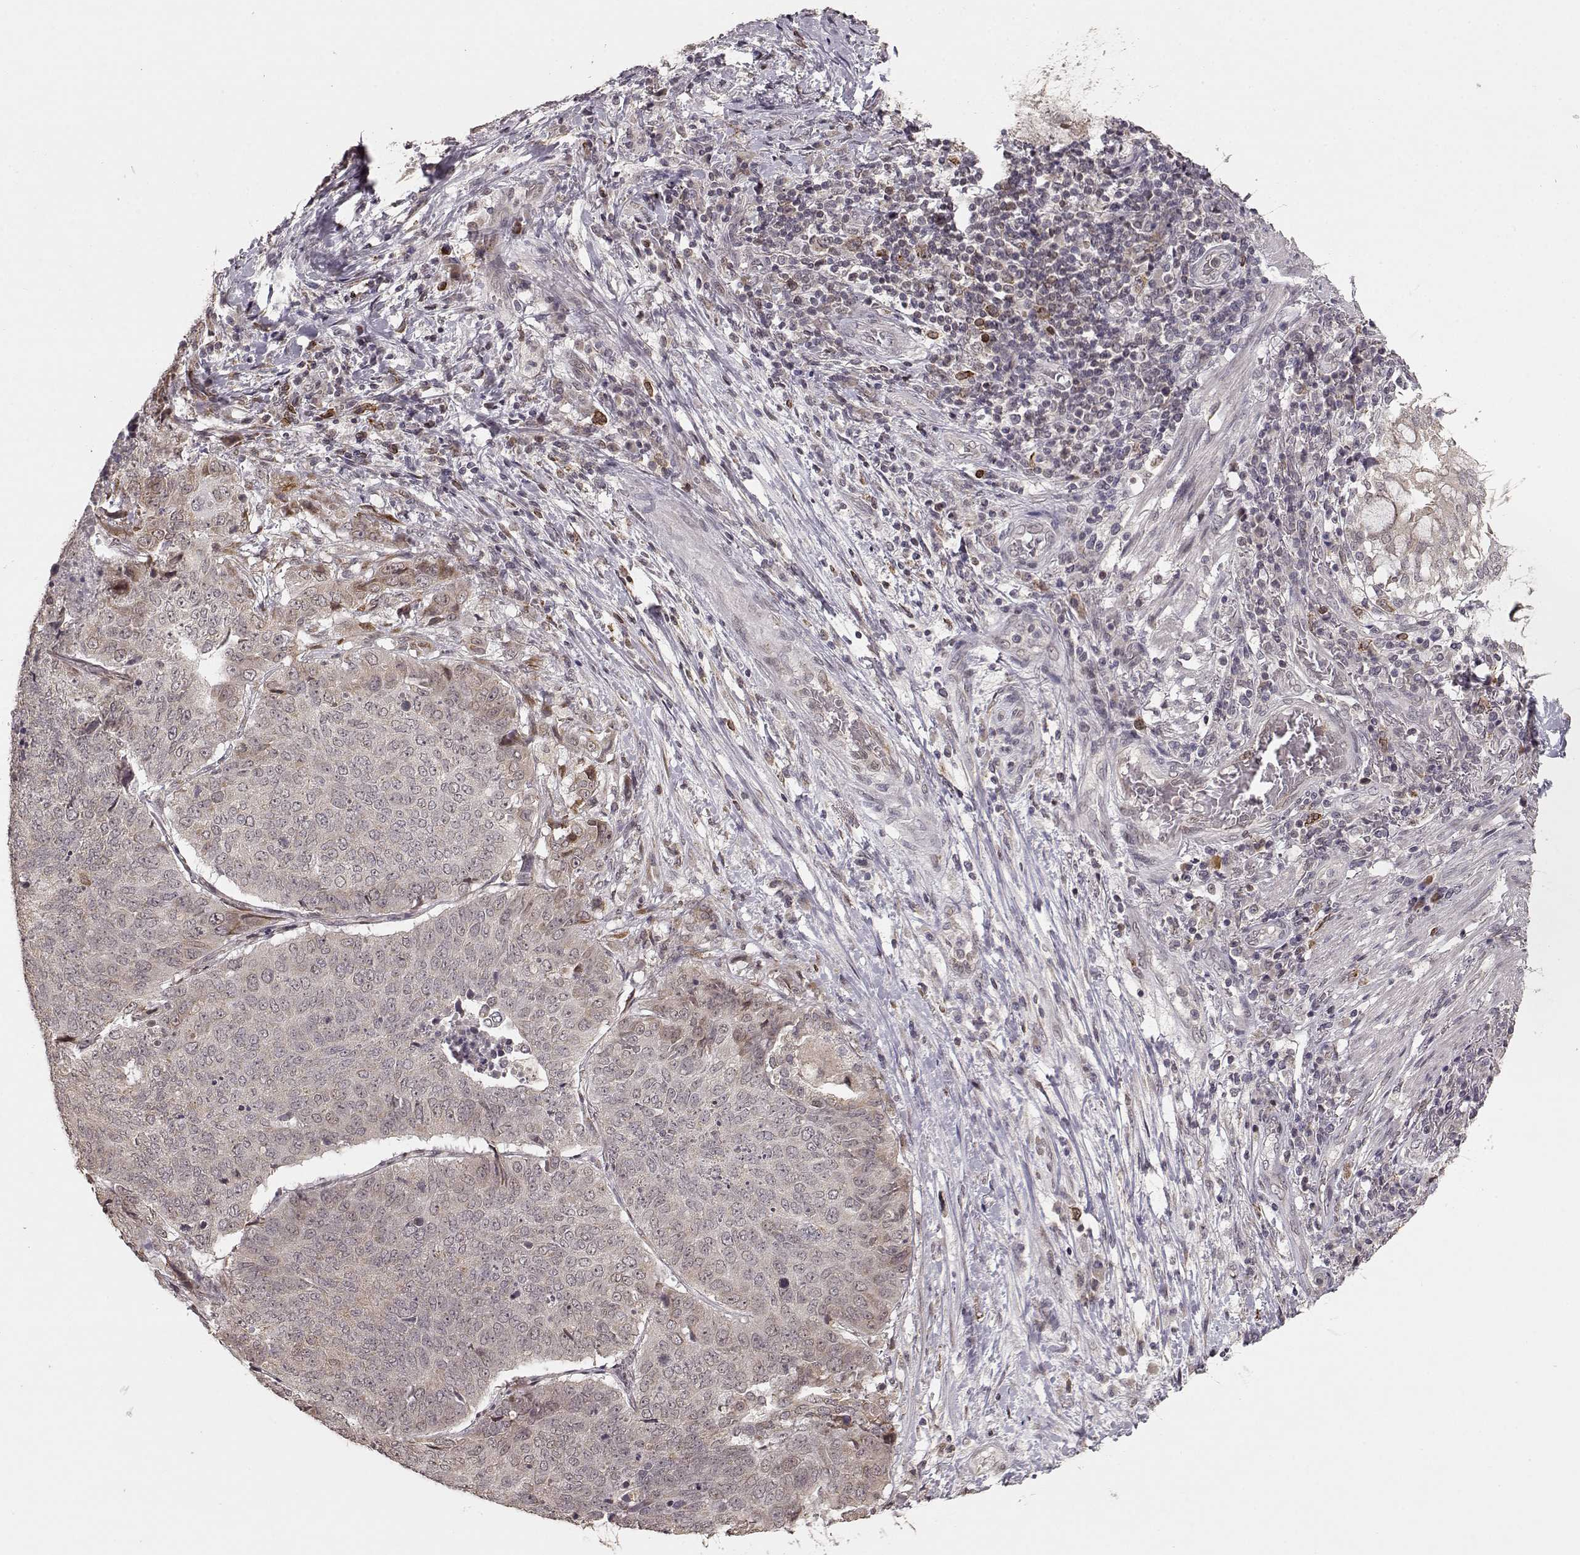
{"staining": {"intensity": "weak", "quantity": ">75%", "location": "cytoplasmic/membranous"}, "tissue": "lung cancer", "cell_type": "Tumor cells", "image_type": "cancer", "snomed": [{"axis": "morphology", "description": "Normal tissue, NOS"}, {"axis": "morphology", "description": "Squamous cell carcinoma, NOS"}, {"axis": "topography", "description": "Bronchus"}, {"axis": "topography", "description": "Lung"}], "caption": "There is low levels of weak cytoplasmic/membranous positivity in tumor cells of squamous cell carcinoma (lung), as demonstrated by immunohistochemical staining (brown color).", "gene": "ELOVL5", "patient": {"sex": "male", "age": 64}}